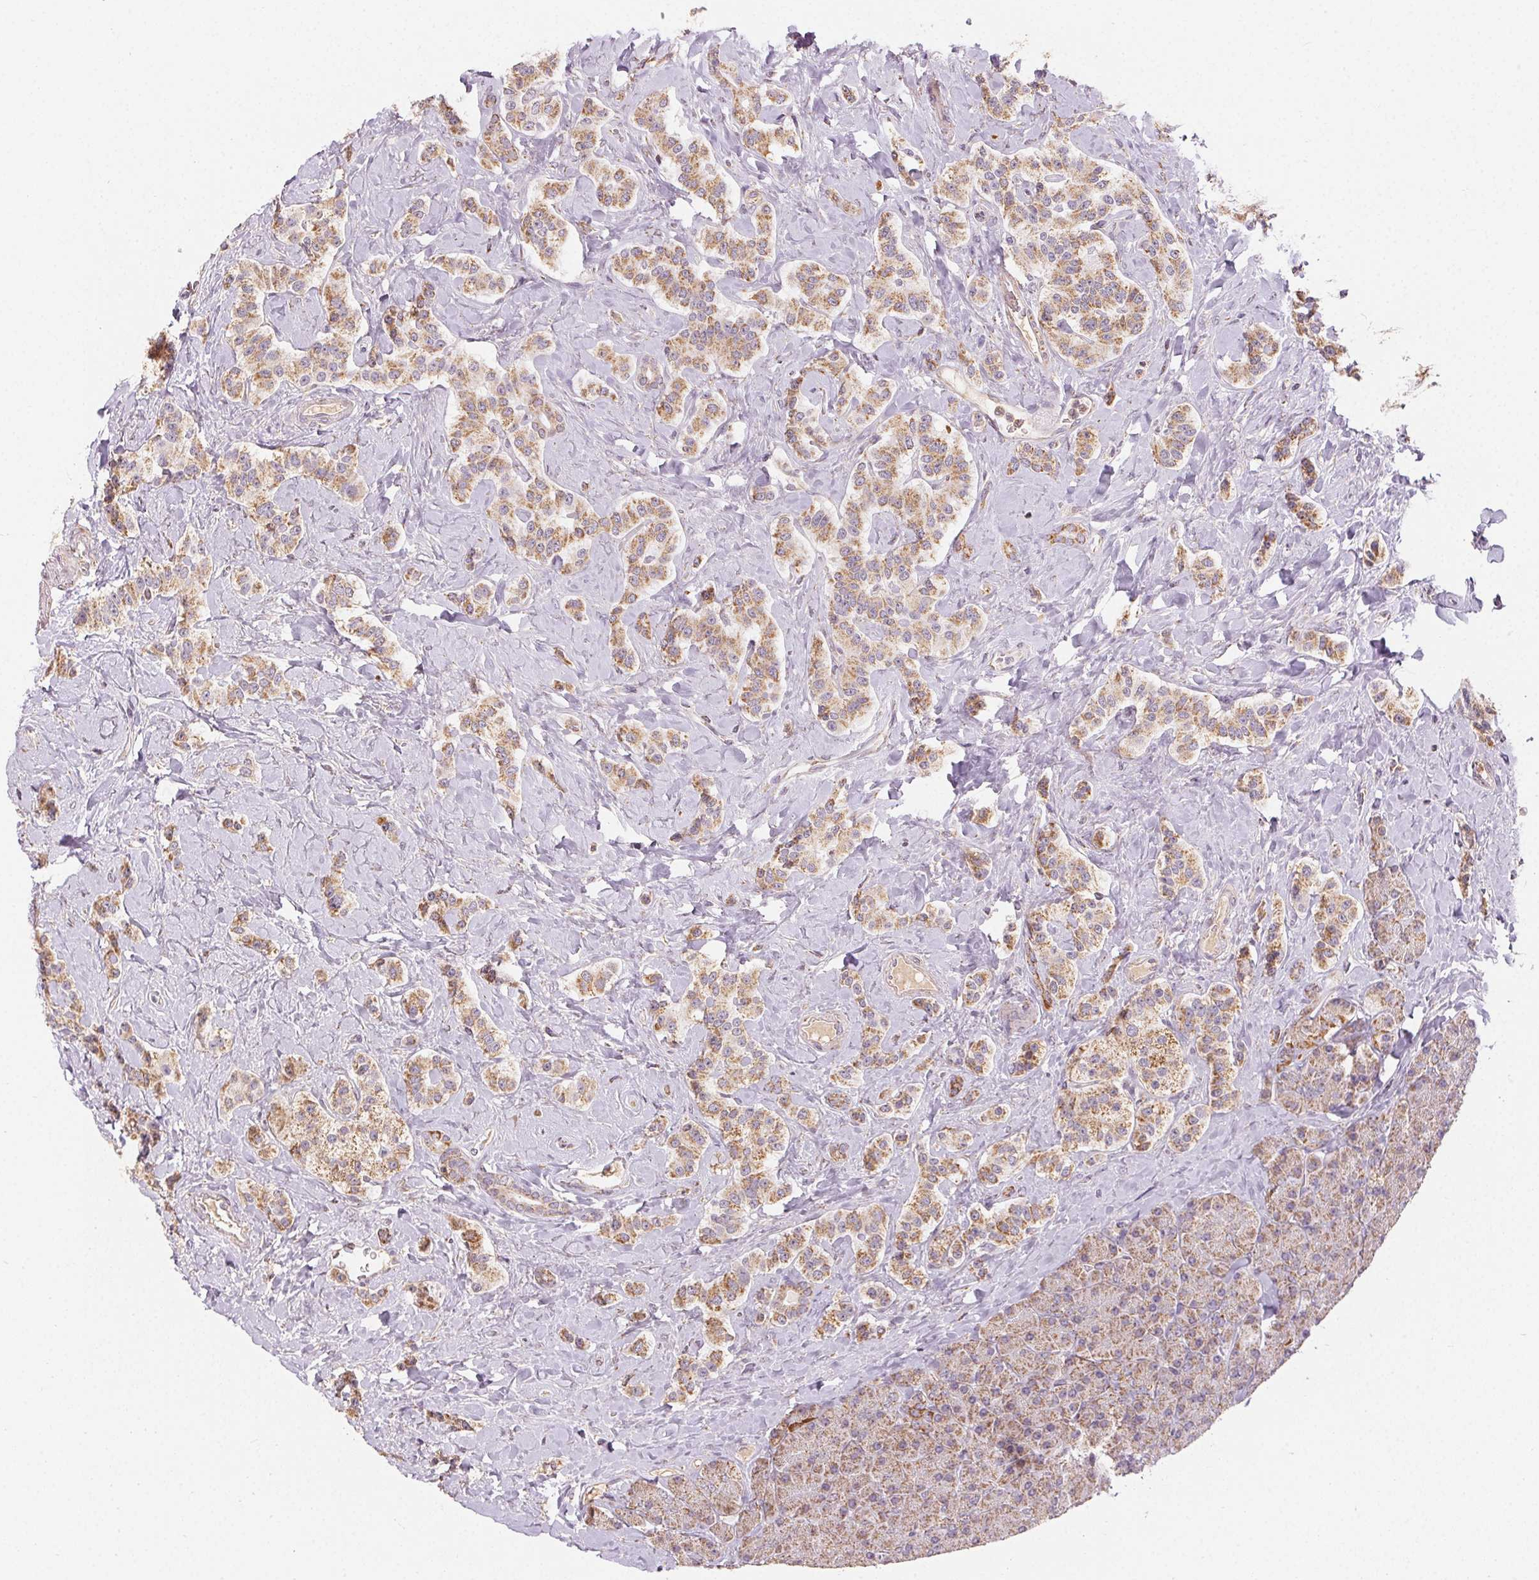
{"staining": {"intensity": "moderate", "quantity": ">75%", "location": "cytoplasmic/membranous"}, "tissue": "carcinoid", "cell_type": "Tumor cells", "image_type": "cancer", "snomed": [{"axis": "morphology", "description": "Normal tissue, NOS"}, {"axis": "morphology", "description": "Carcinoid, malignant, NOS"}, {"axis": "topography", "description": "Pancreas"}], "caption": "This is a micrograph of immunohistochemistry (IHC) staining of carcinoid (malignant), which shows moderate expression in the cytoplasmic/membranous of tumor cells.", "gene": "CLASP1", "patient": {"sex": "male", "age": 36}}